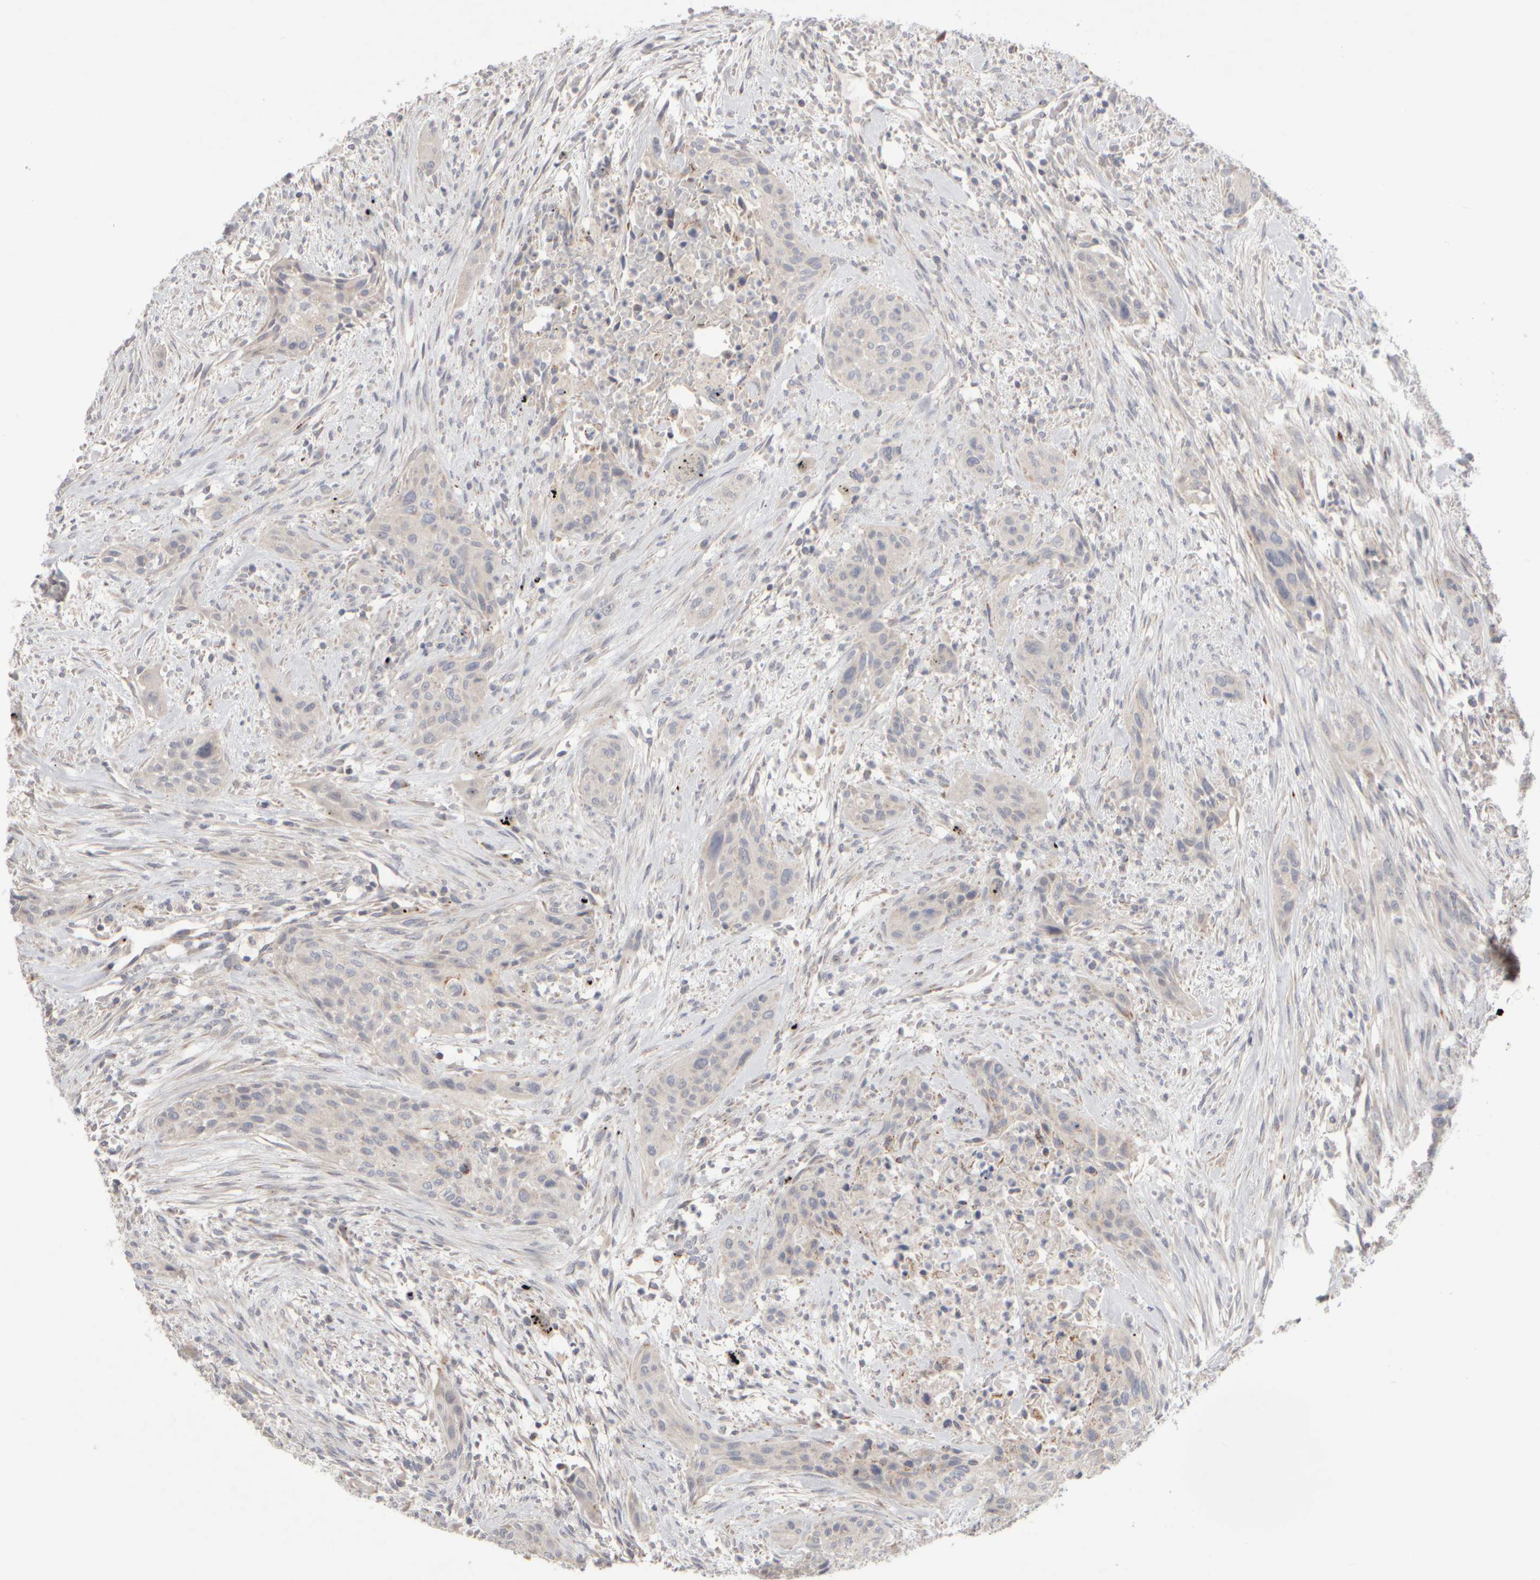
{"staining": {"intensity": "negative", "quantity": "none", "location": "none"}, "tissue": "urothelial cancer", "cell_type": "Tumor cells", "image_type": "cancer", "snomed": [{"axis": "morphology", "description": "Urothelial carcinoma, High grade"}, {"axis": "topography", "description": "Urinary bladder"}], "caption": "Immunohistochemical staining of human urothelial cancer exhibits no significant positivity in tumor cells.", "gene": "CHADL", "patient": {"sex": "male", "age": 35}}